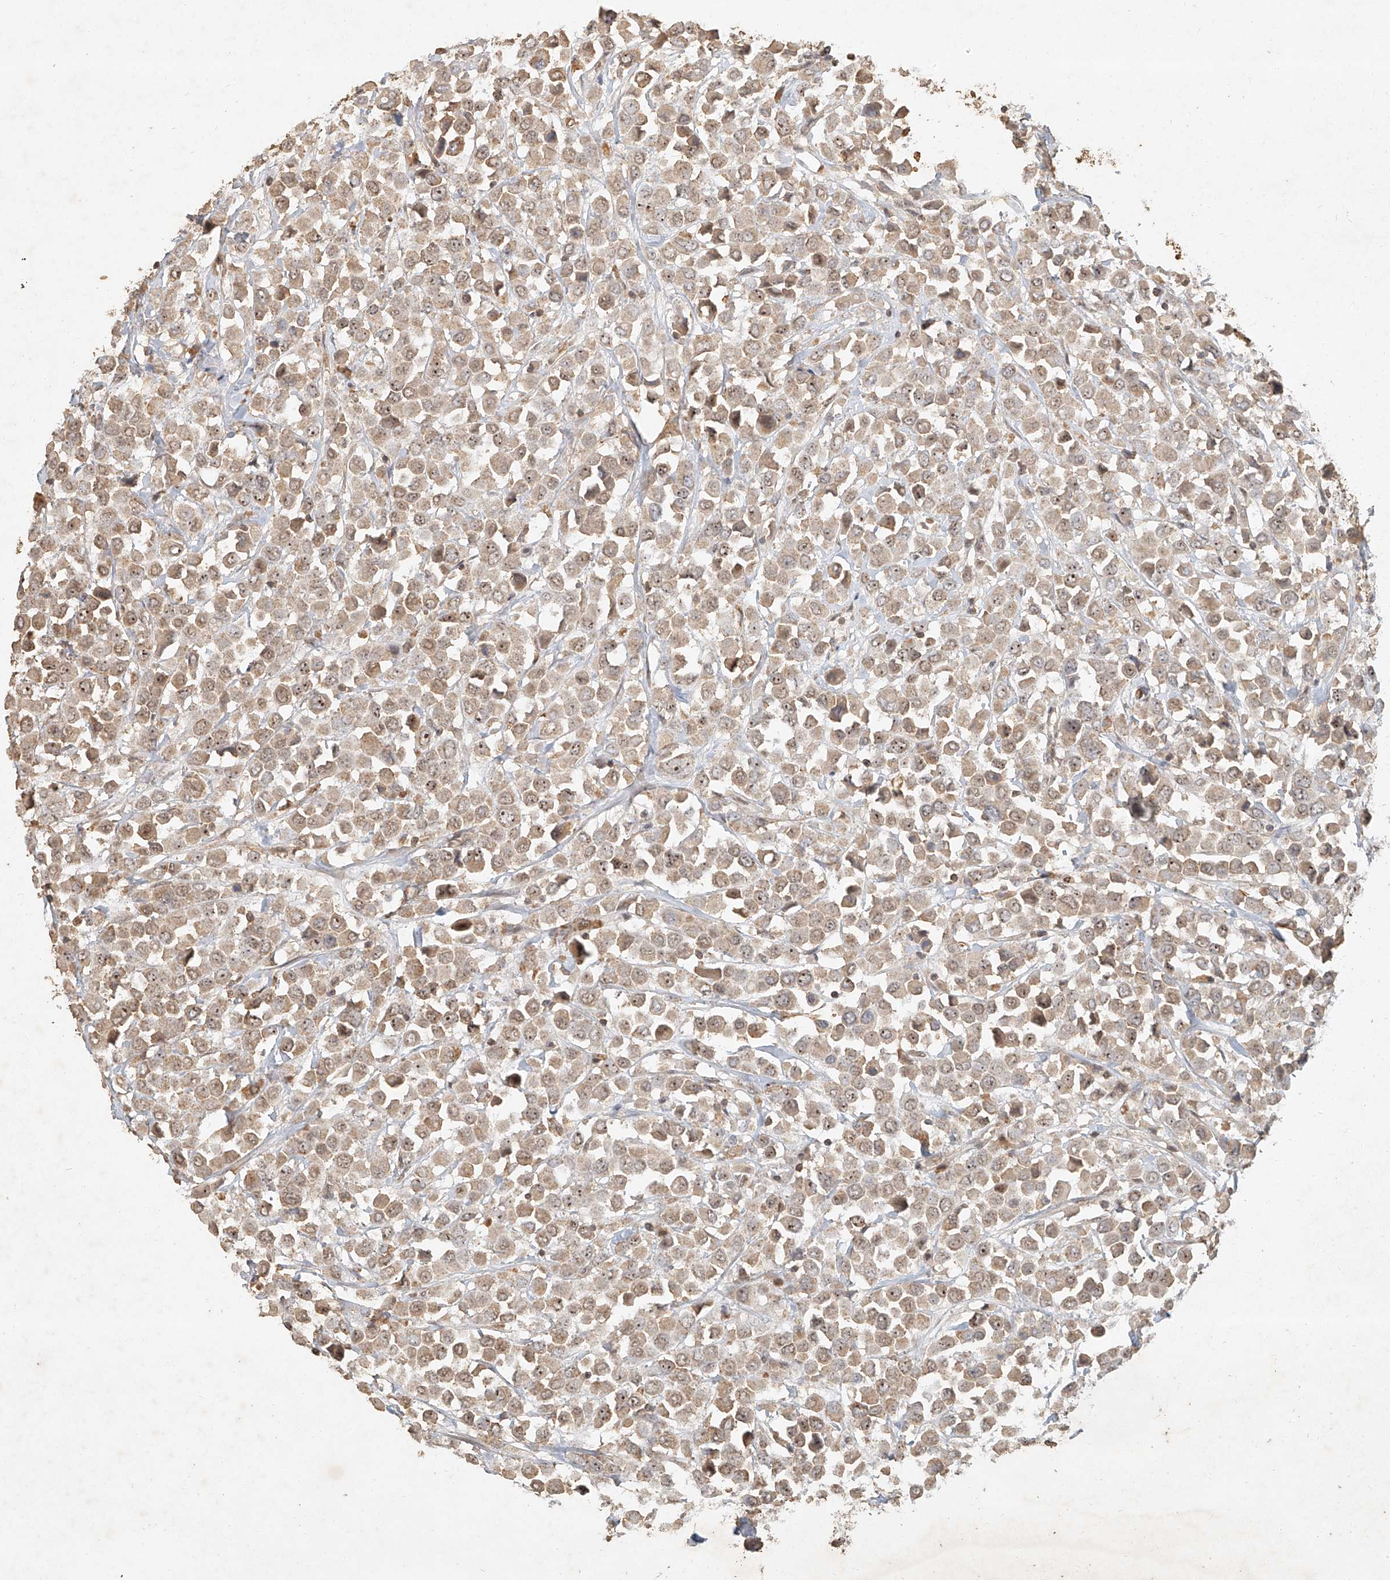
{"staining": {"intensity": "moderate", "quantity": ">75%", "location": "cytoplasmic/membranous,nuclear"}, "tissue": "breast cancer", "cell_type": "Tumor cells", "image_type": "cancer", "snomed": [{"axis": "morphology", "description": "Duct carcinoma"}, {"axis": "topography", "description": "Breast"}], "caption": "Immunohistochemistry (IHC) histopathology image of human breast infiltrating ductal carcinoma stained for a protein (brown), which displays medium levels of moderate cytoplasmic/membranous and nuclear positivity in about >75% of tumor cells.", "gene": "CXorf58", "patient": {"sex": "female", "age": 61}}